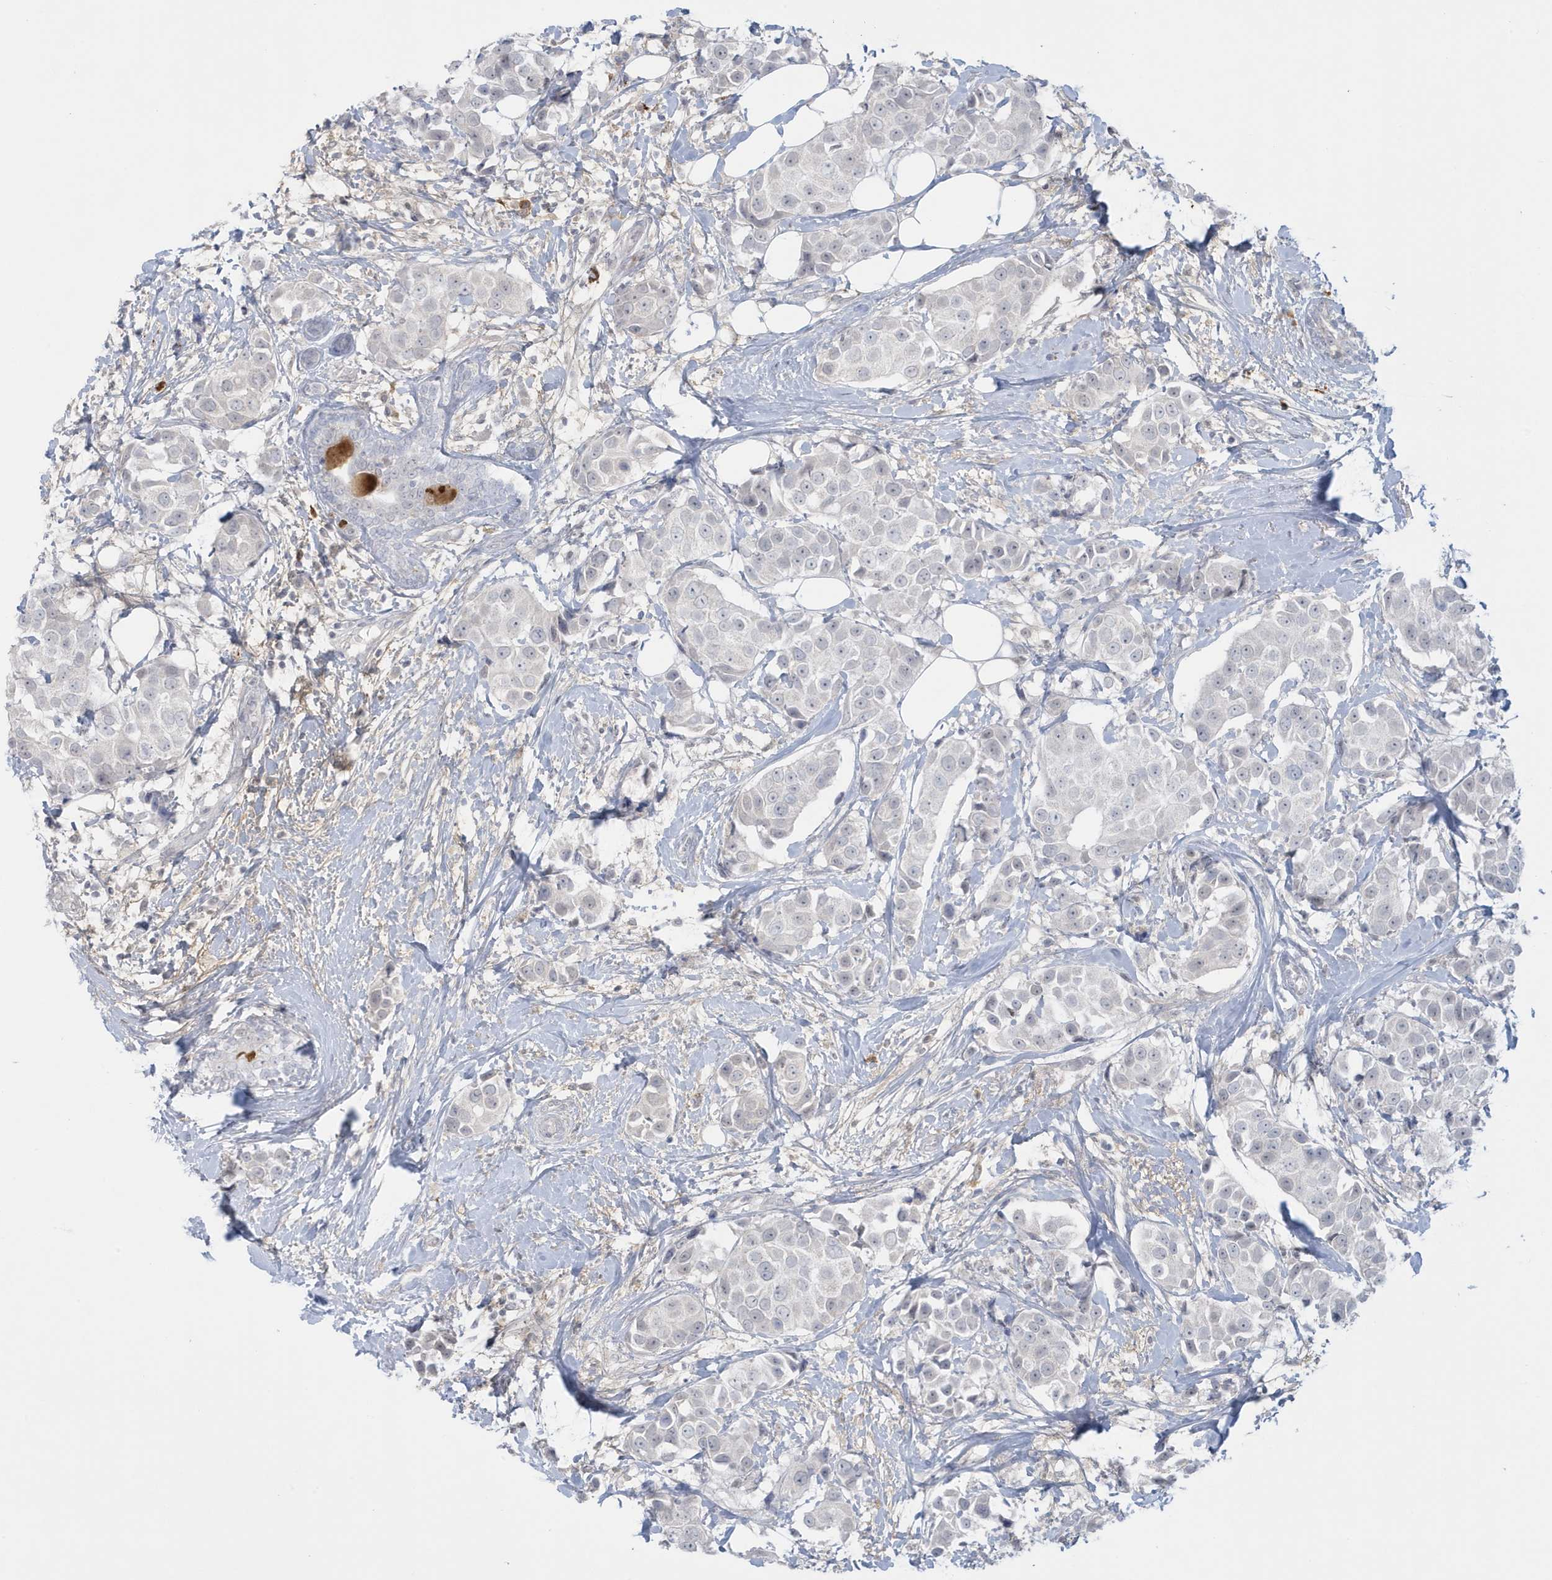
{"staining": {"intensity": "negative", "quantity": "none", "location": "none"}, "tissue": "breast cancer", "cell_type": "Tumor cells", "image_type": "cancer", "snomed": [{"axis": "morphology", "description": "Normal tissue, NOS"}, {"axis": "morphology", "description": "Duct carcinoma"}, {"axis": "topography", "description": "Breast"}], "caption": "Immunohistochemistry photomicrograph of human infiltrating ductal carcinoma (breast) stained for a protein (brown), which exhibits no staining in tumor cells. (DAB (3,3'-diaminobenzidine) immunohistochemistry visualized using brightfield microscopy, high magnification).", "gene": "HERC6", "patient": {"sex": "female", "age": 39}}